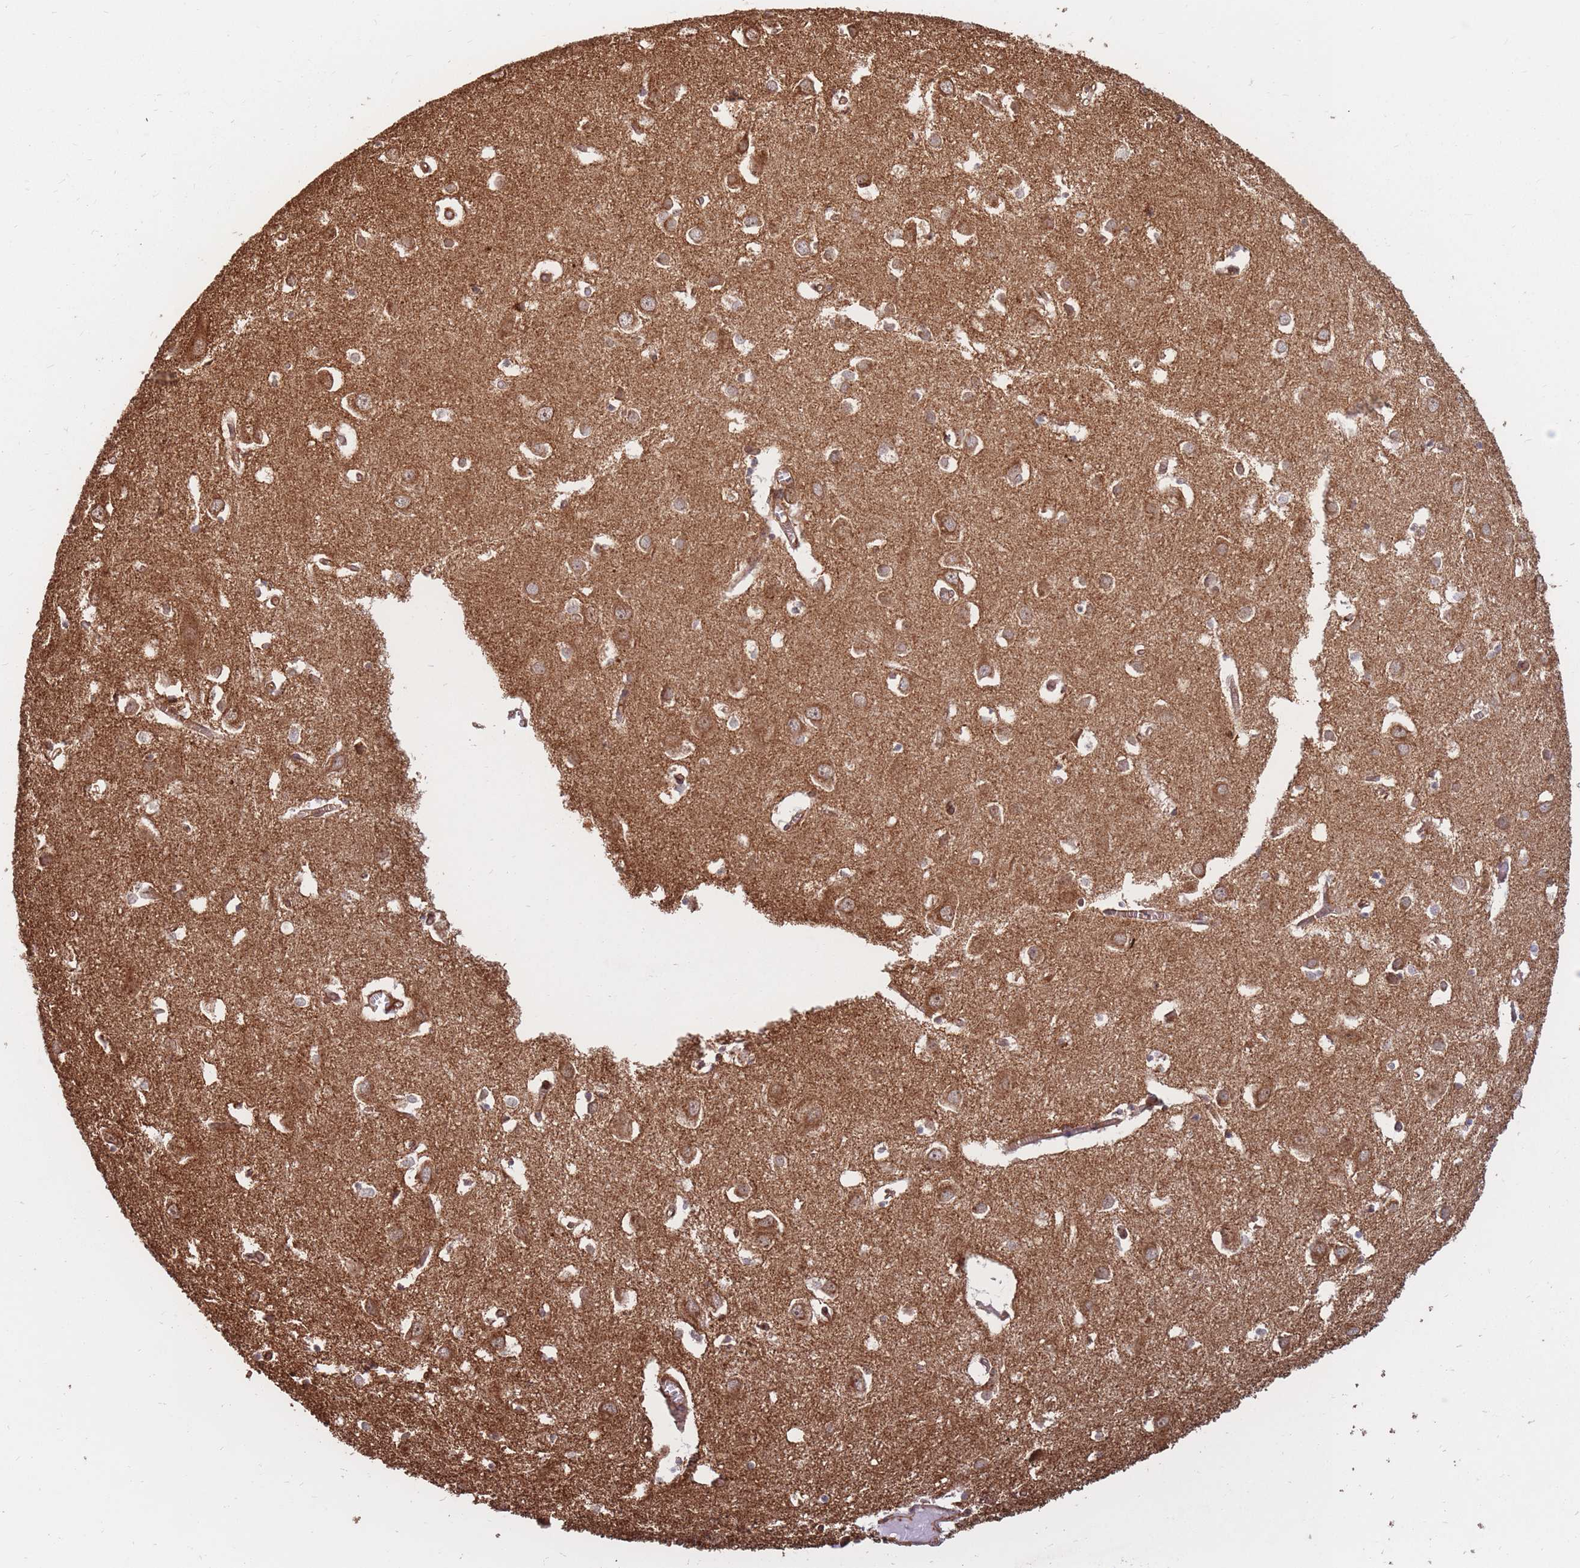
{"staining": {"intensity": "moderate", "quantity": ">75%", "location": "cytoplasmic/membranous"}, "tissue": "cerebral cortex", "cell_type": "Endothelial cells", "image_type": "normal", "snomed": [{"axis": "morphology", "description": "Normal tissue, NOS"}, {"axis": "topography", "description": "Cerebral cortex"}], "caption": "Immunohistochemical staining of benign human cerebral cortex displays medium levels of moderate cytoplasmic/membranous positivity in about >75% of endothelial cells.", "gene": "RASSF2", "patient": {"sex": "male", "age": 70}}